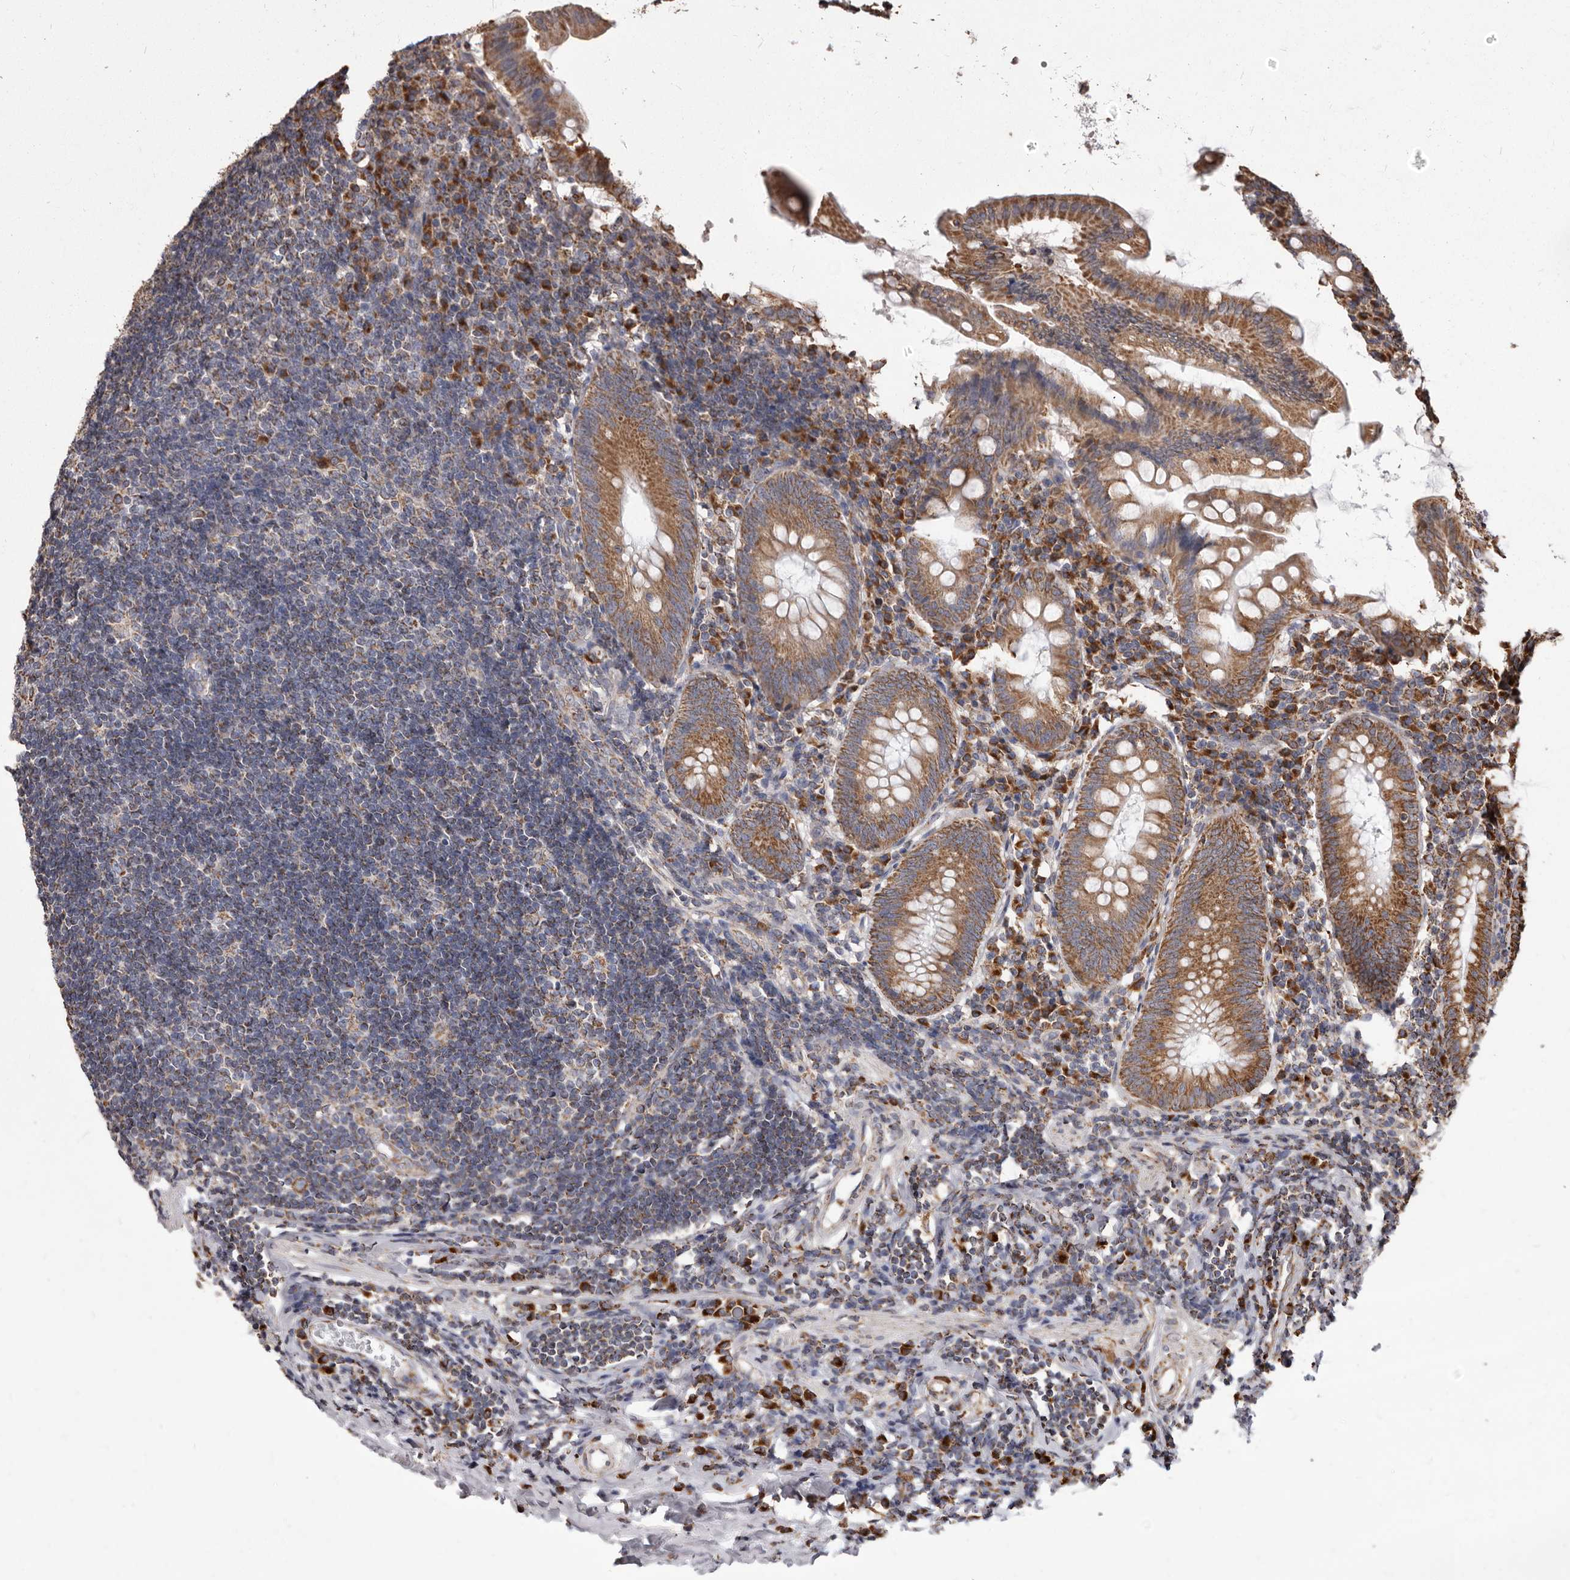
{"staining": {"intensity": "moderate", "quantity": ">75%", "location": "cytoplasmic/membranous"}, "tissue": "appendix", "cell_type": "Glandular cells", "image_type": "normal", "snomed": [{"axis": "morphology", "description": "Normal tissue, NOS"}, {"axis": "topography", "description": "Appendix"}], "caption": "Protein staining of normal appendix shows moderate cytoplasmic/membranous expression in approximately >75% of glandular cells.", "gene": "CDK5RAP3", "patient": {"sex": "female", "age": 54}}